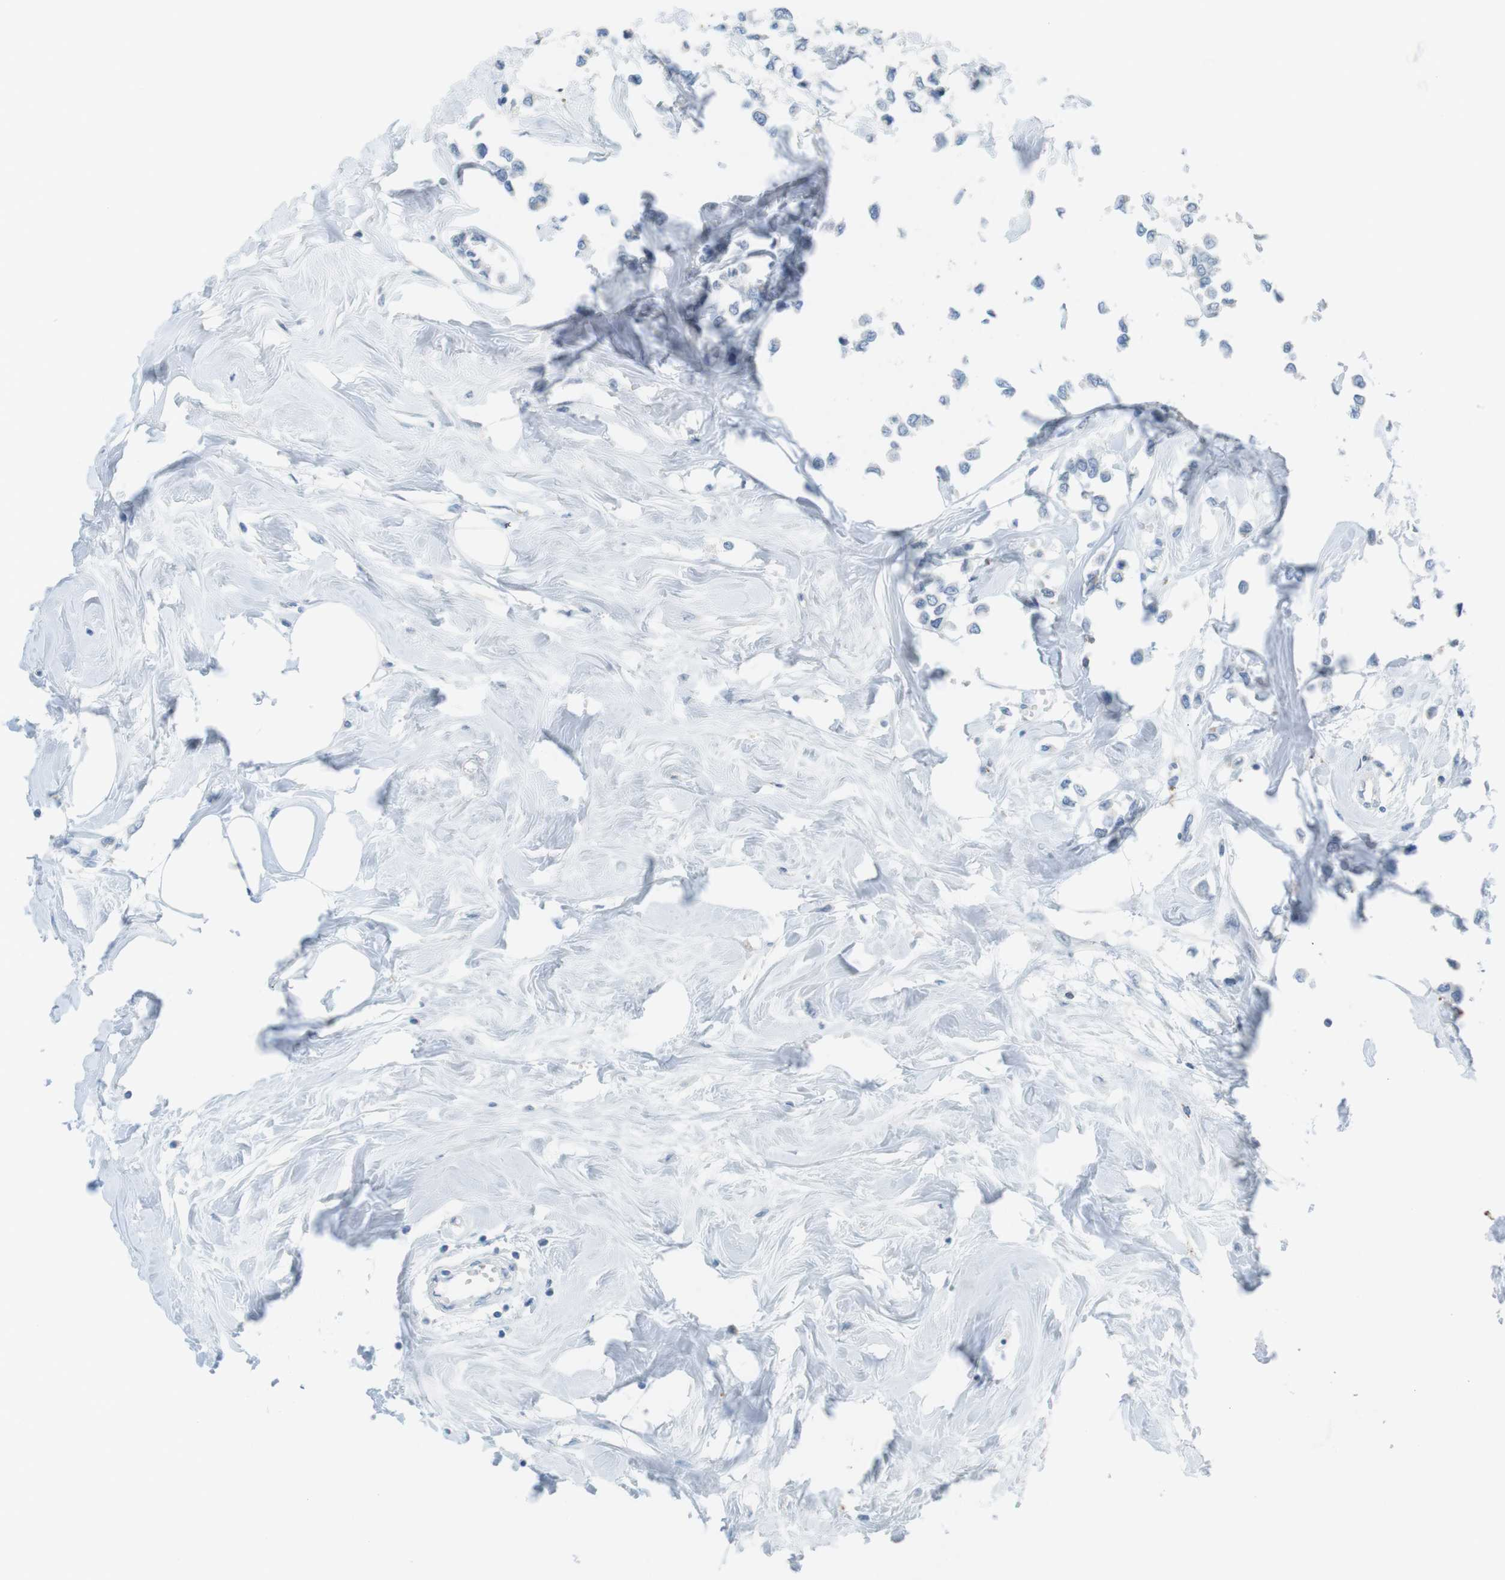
{"staining": {"intensity": "negative", "quantity": "none", "location": "none"}, "tissue": "breast cancer", "cell_type": "Tumor cells", "image_type": "cancer", "snomed": [{"axis": "morphology", "description": "Lobular carcinoma"}, {"axis": "topography", "description": "Breast"}], "caption": "Tumor cells show no significant staining in lobular carcinoma (breast). (Immunohistochemistry (ihc), brightfield microscopy, high magnification).", "gene": "YIPF1", "patient": {"sex": "female", "age": 51}}